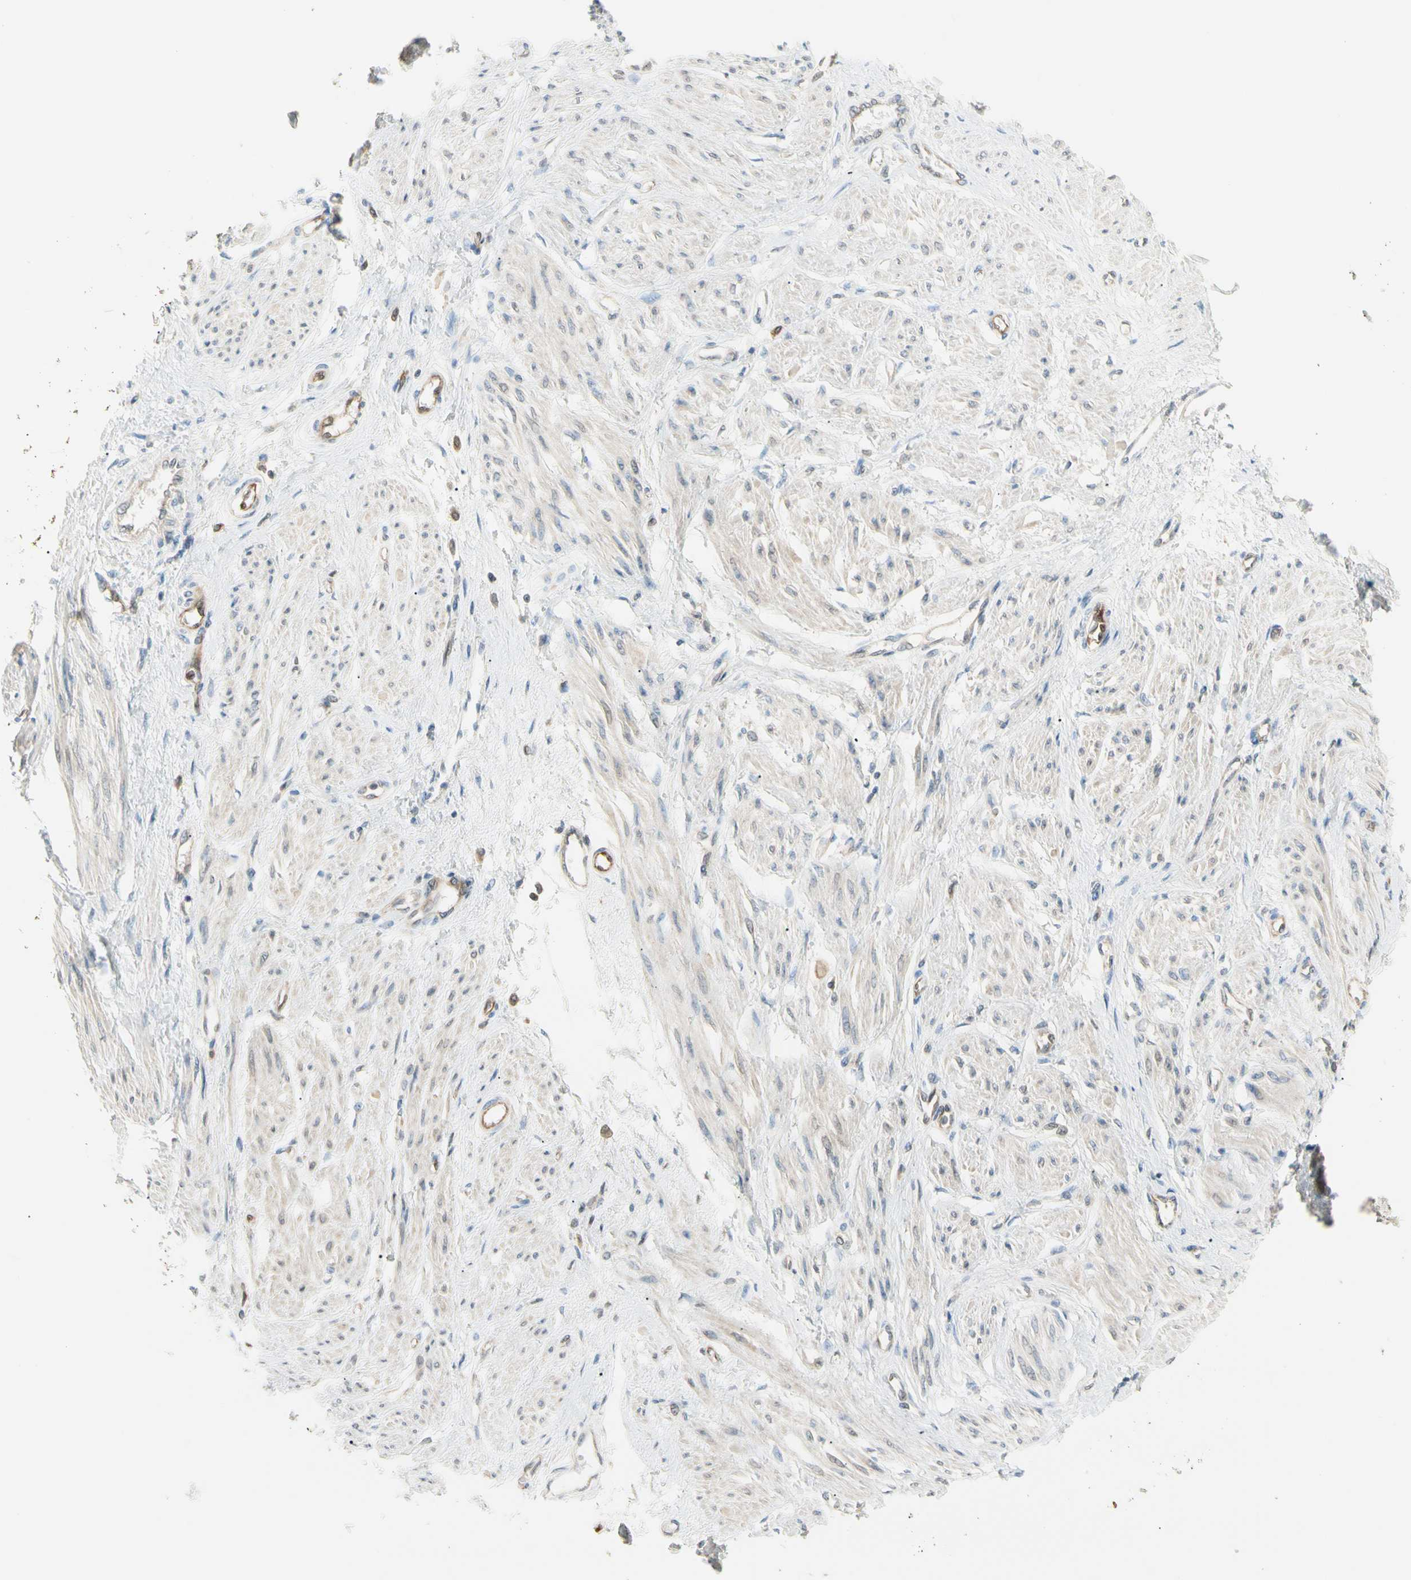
{"staining": {"intensity": "weak", "quantity": ">75%", "location": "cytoplasmic/membranous"}, "tissue": "smooth muscle", "cell_type": "Smooth muscle cells", "image_type": "normal", "snomed": [{"axis": "morphology", "description": "Normal tissue, NOS"}, {"axis": "topography", "description": "Smooth muscle"}, {"axis": "topography", "description": "Uterus"}], "caption": "The immunohistochemical stain highlights weak cytoplasmic/membranous expression in smooth muscle cells of benign smooth muscle. The staining was performed using DAB (3,3'-diaminobenzidine) to visualize the protein expression in brown, while the nuclei were stained in blue with hematoxylin (Magnification: 20x).", "gene": "LPCAT2", "patient": {"sex": "female", "age": 39}}